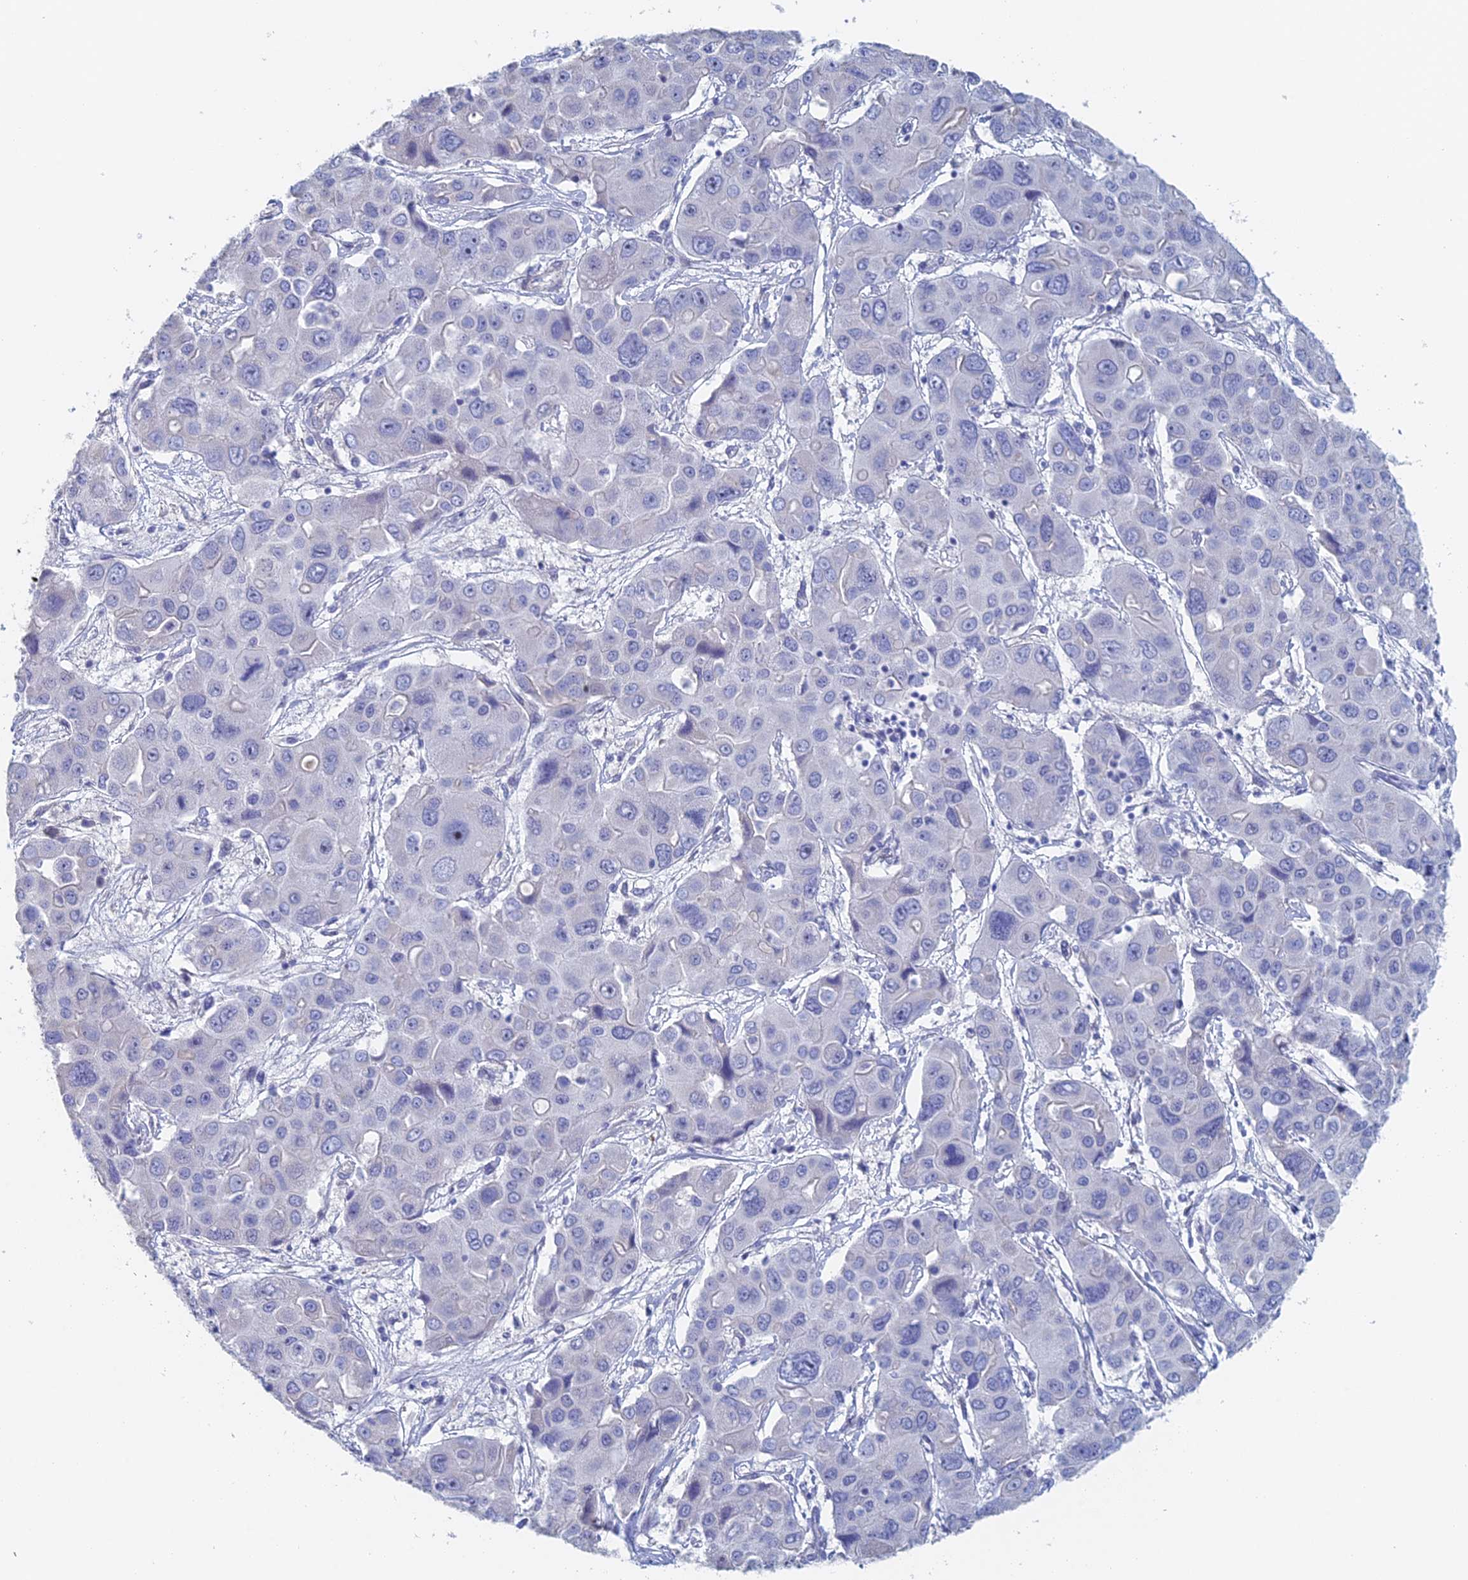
{"staining": {"intensity": "negative", "quantity": "none", "location": "none"}, "tissue": "liver cancer", "cell_type": "Tumor cells", "image_type": "cancer", "snomed": [{"axis": "morphology", "description": "Cholangiocarcinoma"}, {"axis": "topography", "description": "Liver"}], "caption": "Immunohistochemistry of human liver cancer demonstrates no expression in tumor cells.", "gene": "DRGX", "patient": {"sex": "male", "age": 67}}